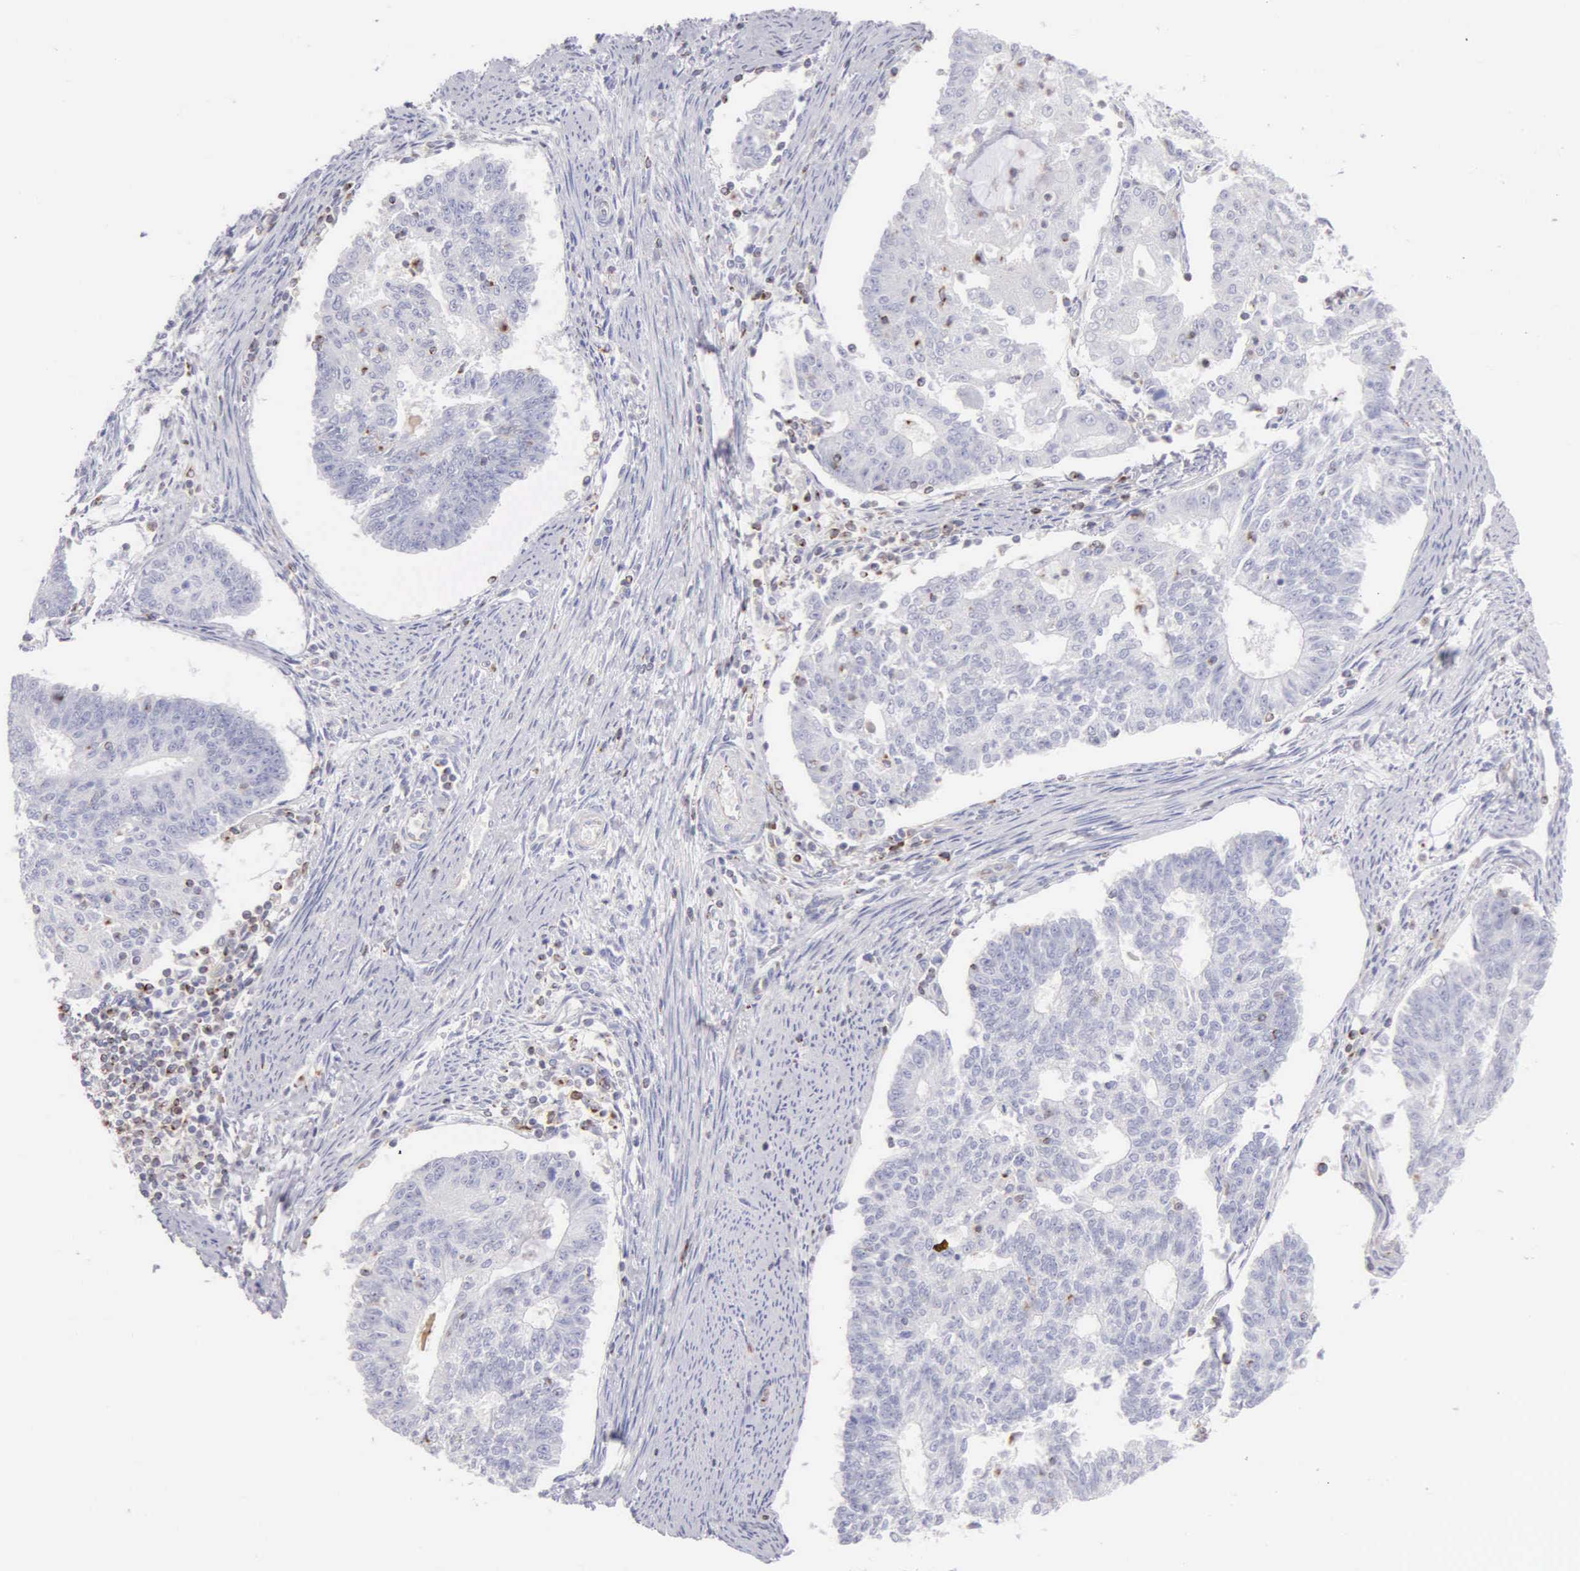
{"staining": {"intensity": "negative", "quantity": "none", "location": "none"}, "tissue": "endometrial cancer", "cell_type": "Tumor cells", "image_type": "cancer", "snomed": [{"axis": "morphology", "description": "Adenocarcinoma, NOS"}, {"axis": "topography", "description": "Endometrium"}], "caption": "High power microscopy micrograph of an immunohistochemistry micrograph of adenocarcinoma (endometrial), revealing no significant expression in tumor cells.", "gene": "SRGN", "patient": {"sex": "female", "age": 56}}